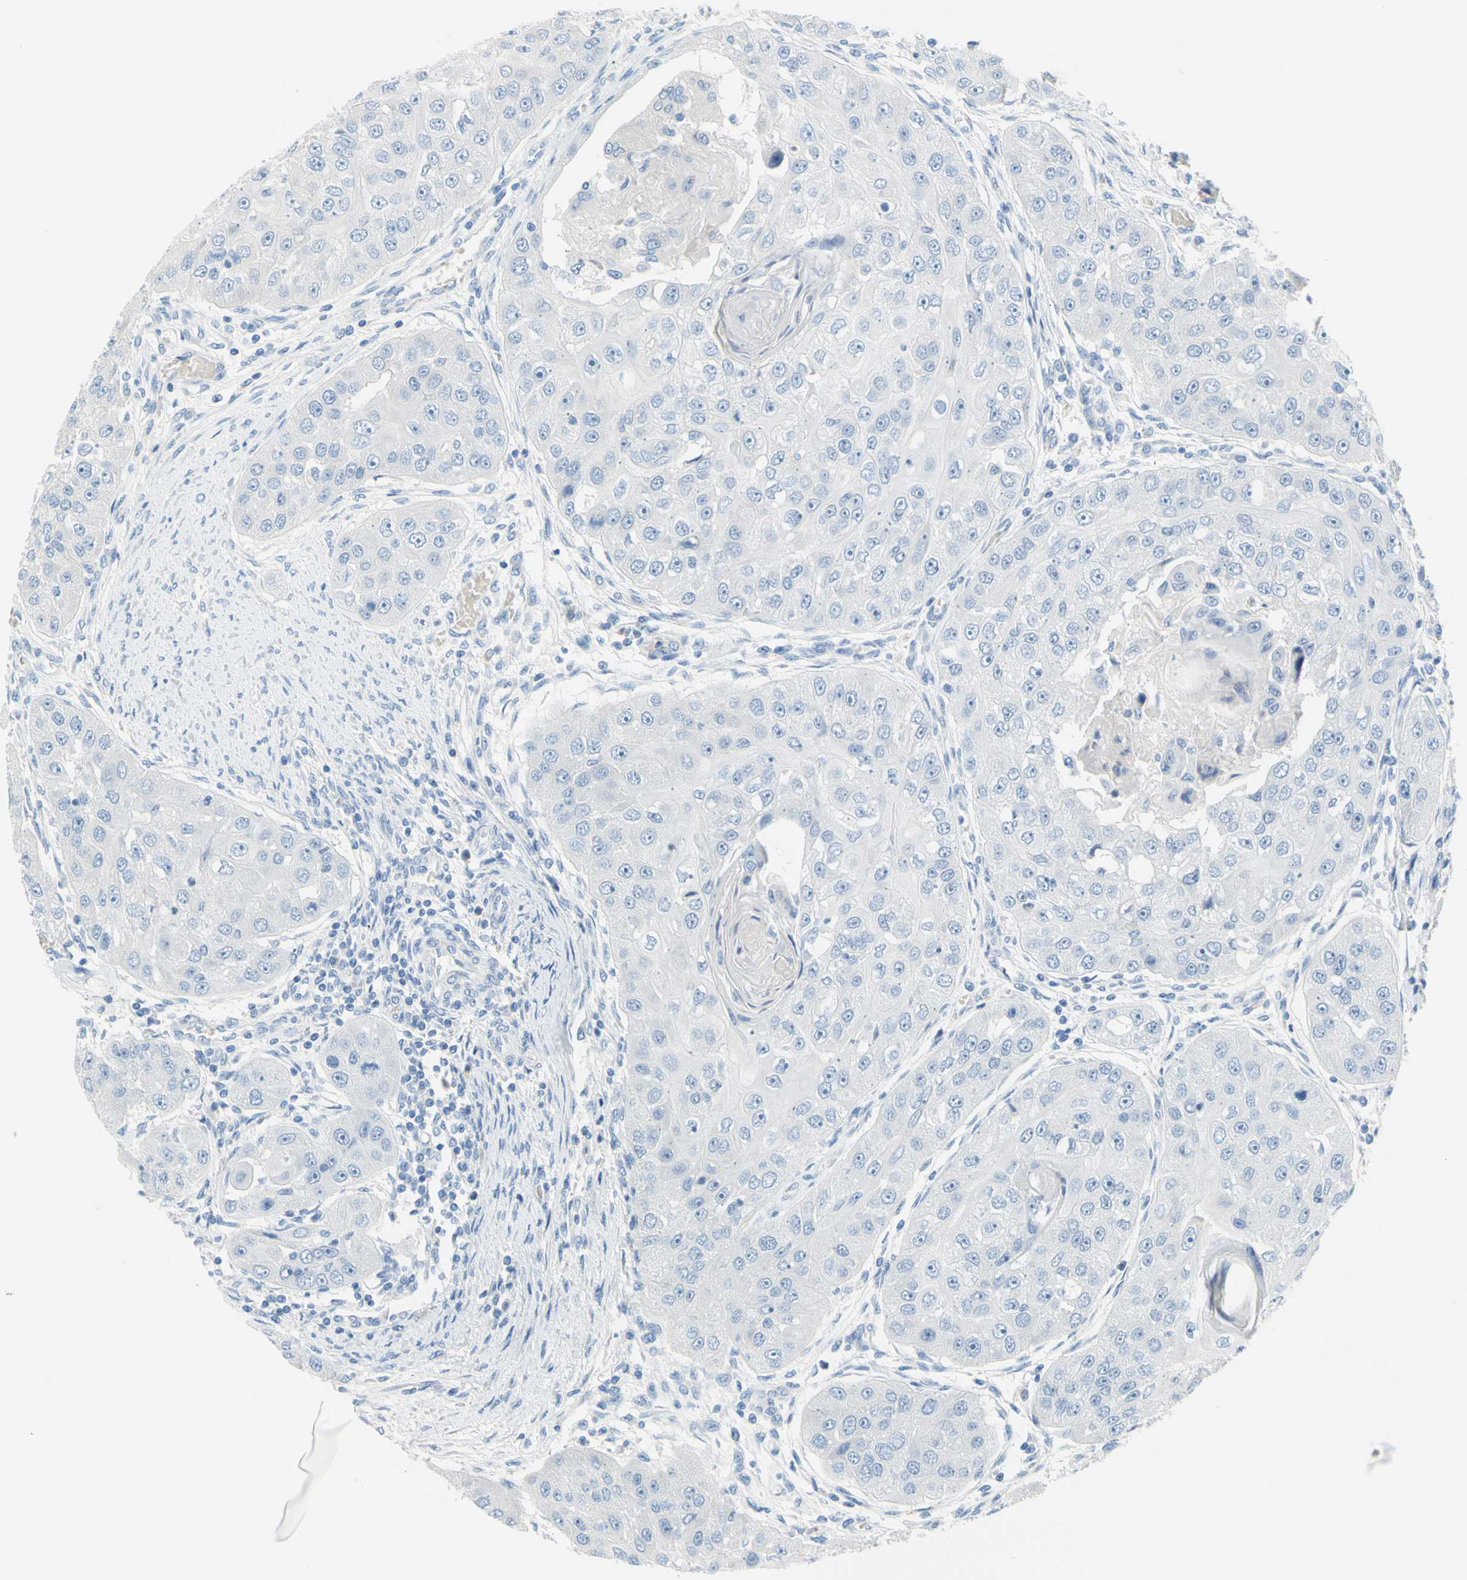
{"staining": {"intensity": "negative", "quantity": "none", "location": "none"}, "tissue": "head and neck cancer", "cell_type": "Tumor cells", "image_type": "cancer", "snomed": [{"axis": "morphology", "description": "Normal tissue, NOS"}, {"axis": "morphology", "description": "Squamous cell carcinoma, NOS"}, {"axis": "topography", "description": "Skeletal muscle"}, {"axis": "topography", "description": "Head-Neck"}], "caption": "The IHC histopathology image has no significant staining in tumor cells of head and neck cancer (squamous cell carcinoma) tissue. Nuclei are stained in blue.", "gene": "DCT", "patient": {"sex": "male", "age": 51}}